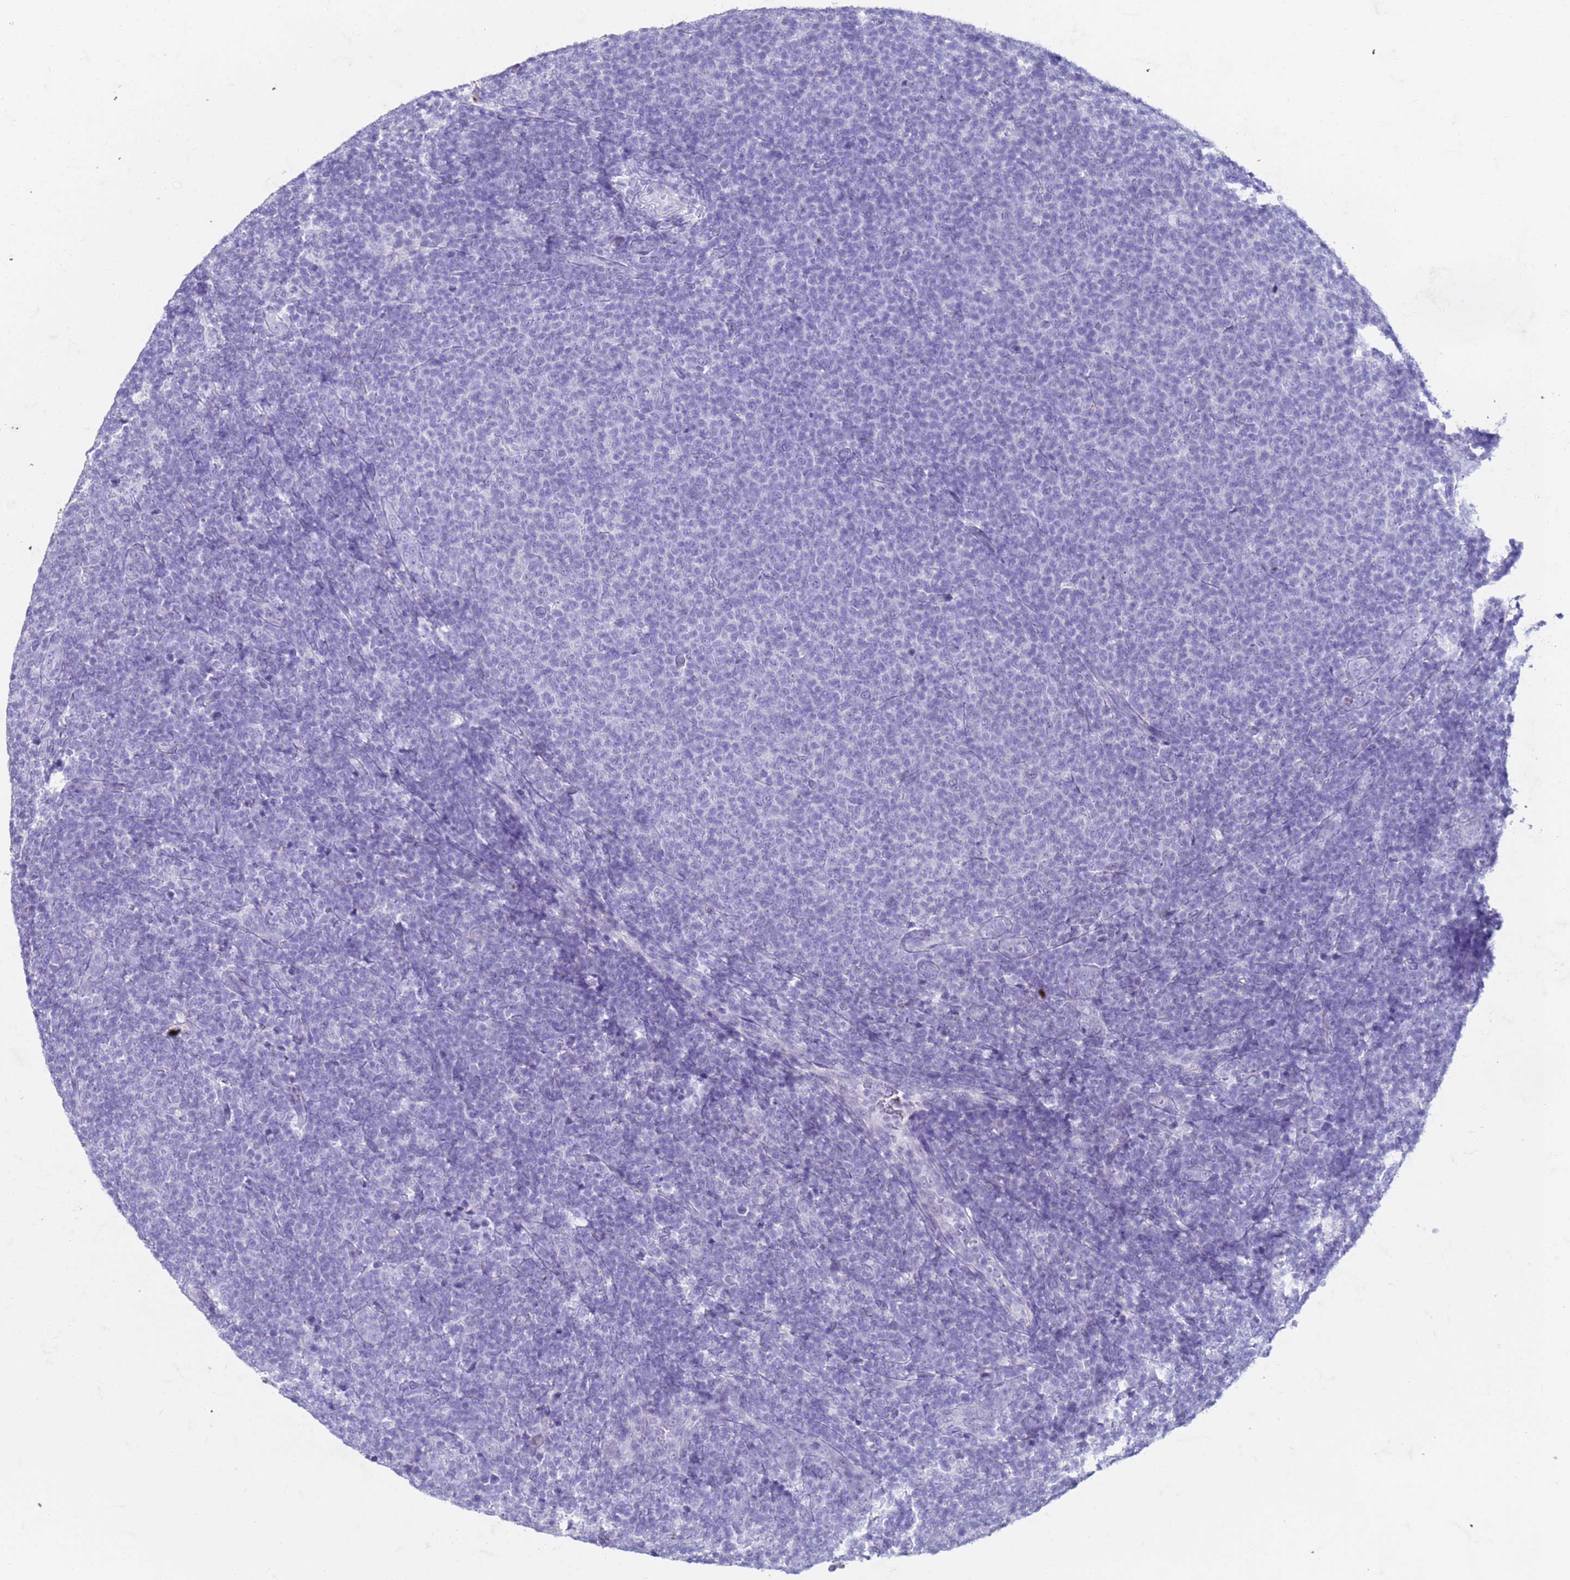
{"staining": {"intensity": "negative", "quantity": "none", "location": "none"}, "tissue": "lymphoma", "cell_type": "Tumor cells", "image_type": "cancer", "snomed": [{"axis": "morphology", "description": "Malignant lymphoma, non-Hodgkin's type, Low grade"}, {"axis": "topography", "description": "Lymph node"}], "caption": "Tumor cells are negative for brown protein staining in malignant lymphoma, non-Hodgkin's type (low-grade). The staining was performed using DAB to visualize the protein expression in brown, while the nuclei were stained in blue with hematoxylin (Magnification: 20x).", "gene": "SLC25A15", "patient": {"sex": "male", "age": 66}}